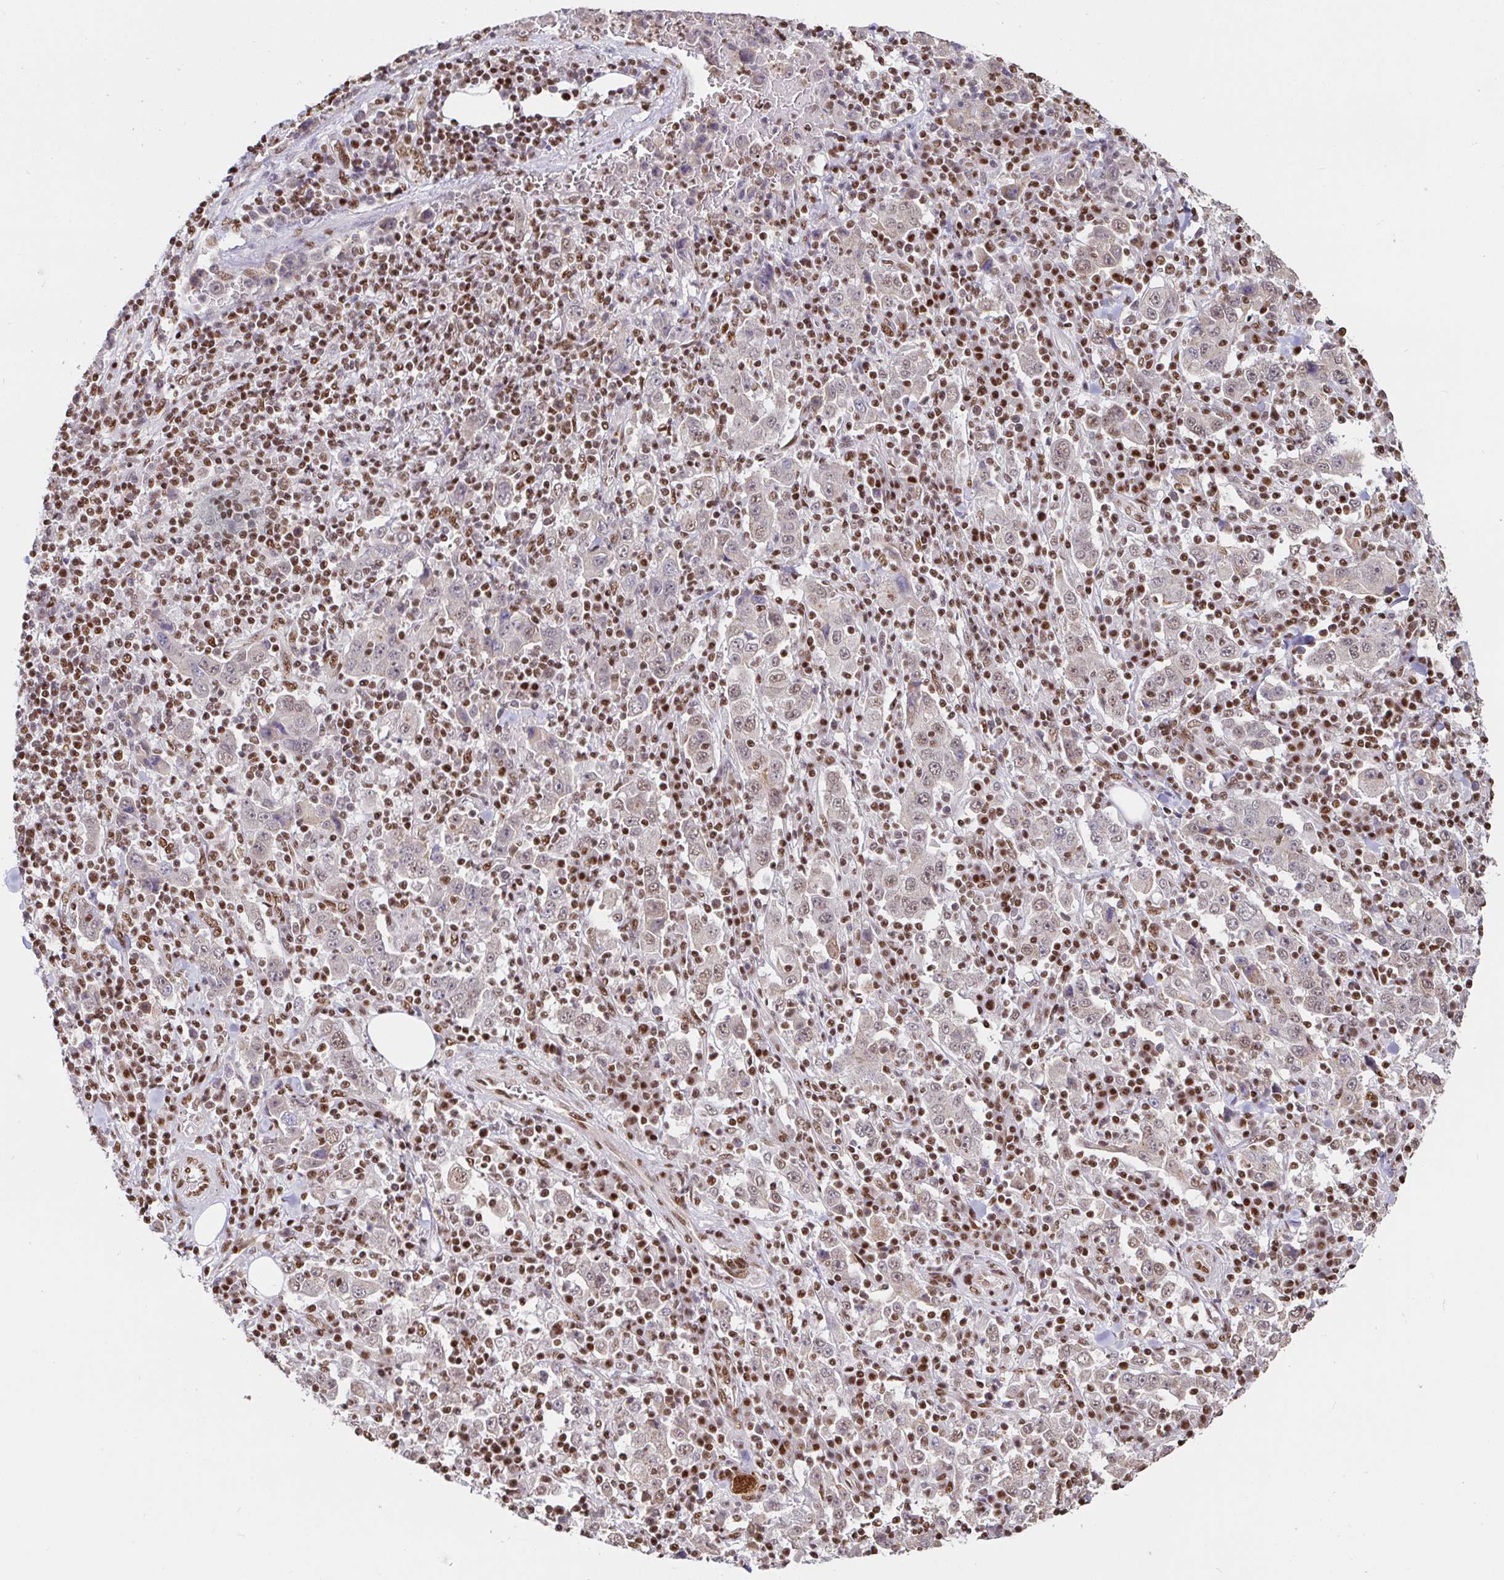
{"staining": {"intensity": "weak", "quantity": ">75%", "location": "nuclear"}, "tissue": "stomach cancer", "cell_type": "Tumor cells", "image_type": "cancer", "snomed": [{"axis": "morphology", "description": "Normal tissue, NOS"}, {"axis": "morphology", "description": "Adenocarcinoma, NOS"}, {"axis": "topography", "description": "Stomach, upper"}, {"axis": "topography", "description": "Stomach"}], "caption": "Stomach cancer tissue exhibits weak nuclear staining in approximately >75% of tumor cells (Brightfield microscopy of DAB IHC at high magnification).", "gene": "SP3", "patient": {"sex": "male", "age": 59}}